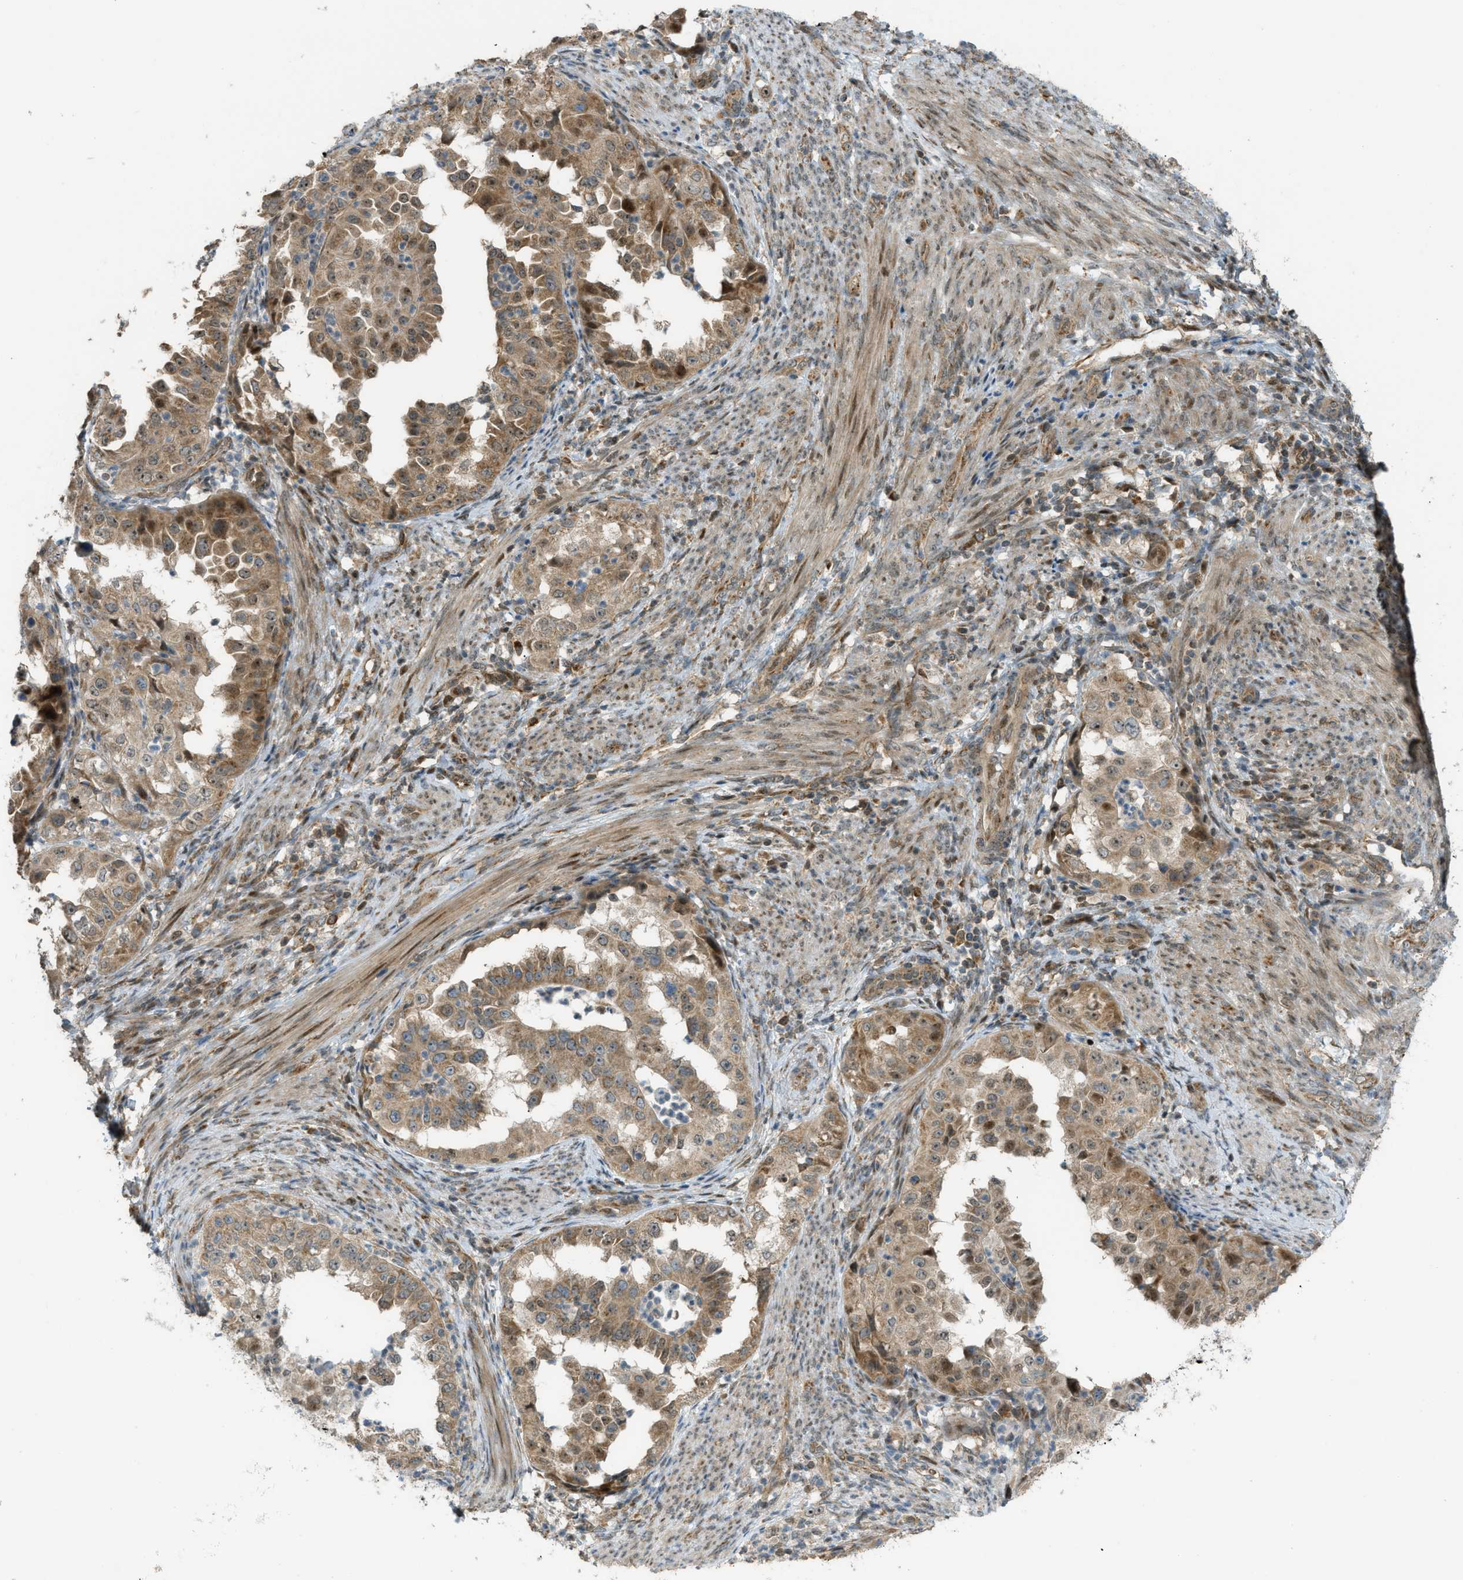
{"staining": {"intensity": "moderate", "quantity": ">75%", "location": "cytoplasmic/membranous,nuclear"}, "tissue": "endometrial cancer", "cell_type": "Tumor cells", "image_type": "cancer", "snomed": [{"axis": "morphology", "description": "Adenocarcinoma, NOS"}, {"axis": "topography", "description": "Endometrium"}], "caption": "A micrograph of human endometrial adenocarcinoma stained for a protein demonstrates moderate cytoplasmic/membranous and nuclear brown staining in tumor cells.", "gene": "CCDC186", "patient": {"sex": "female", "age": 85}}